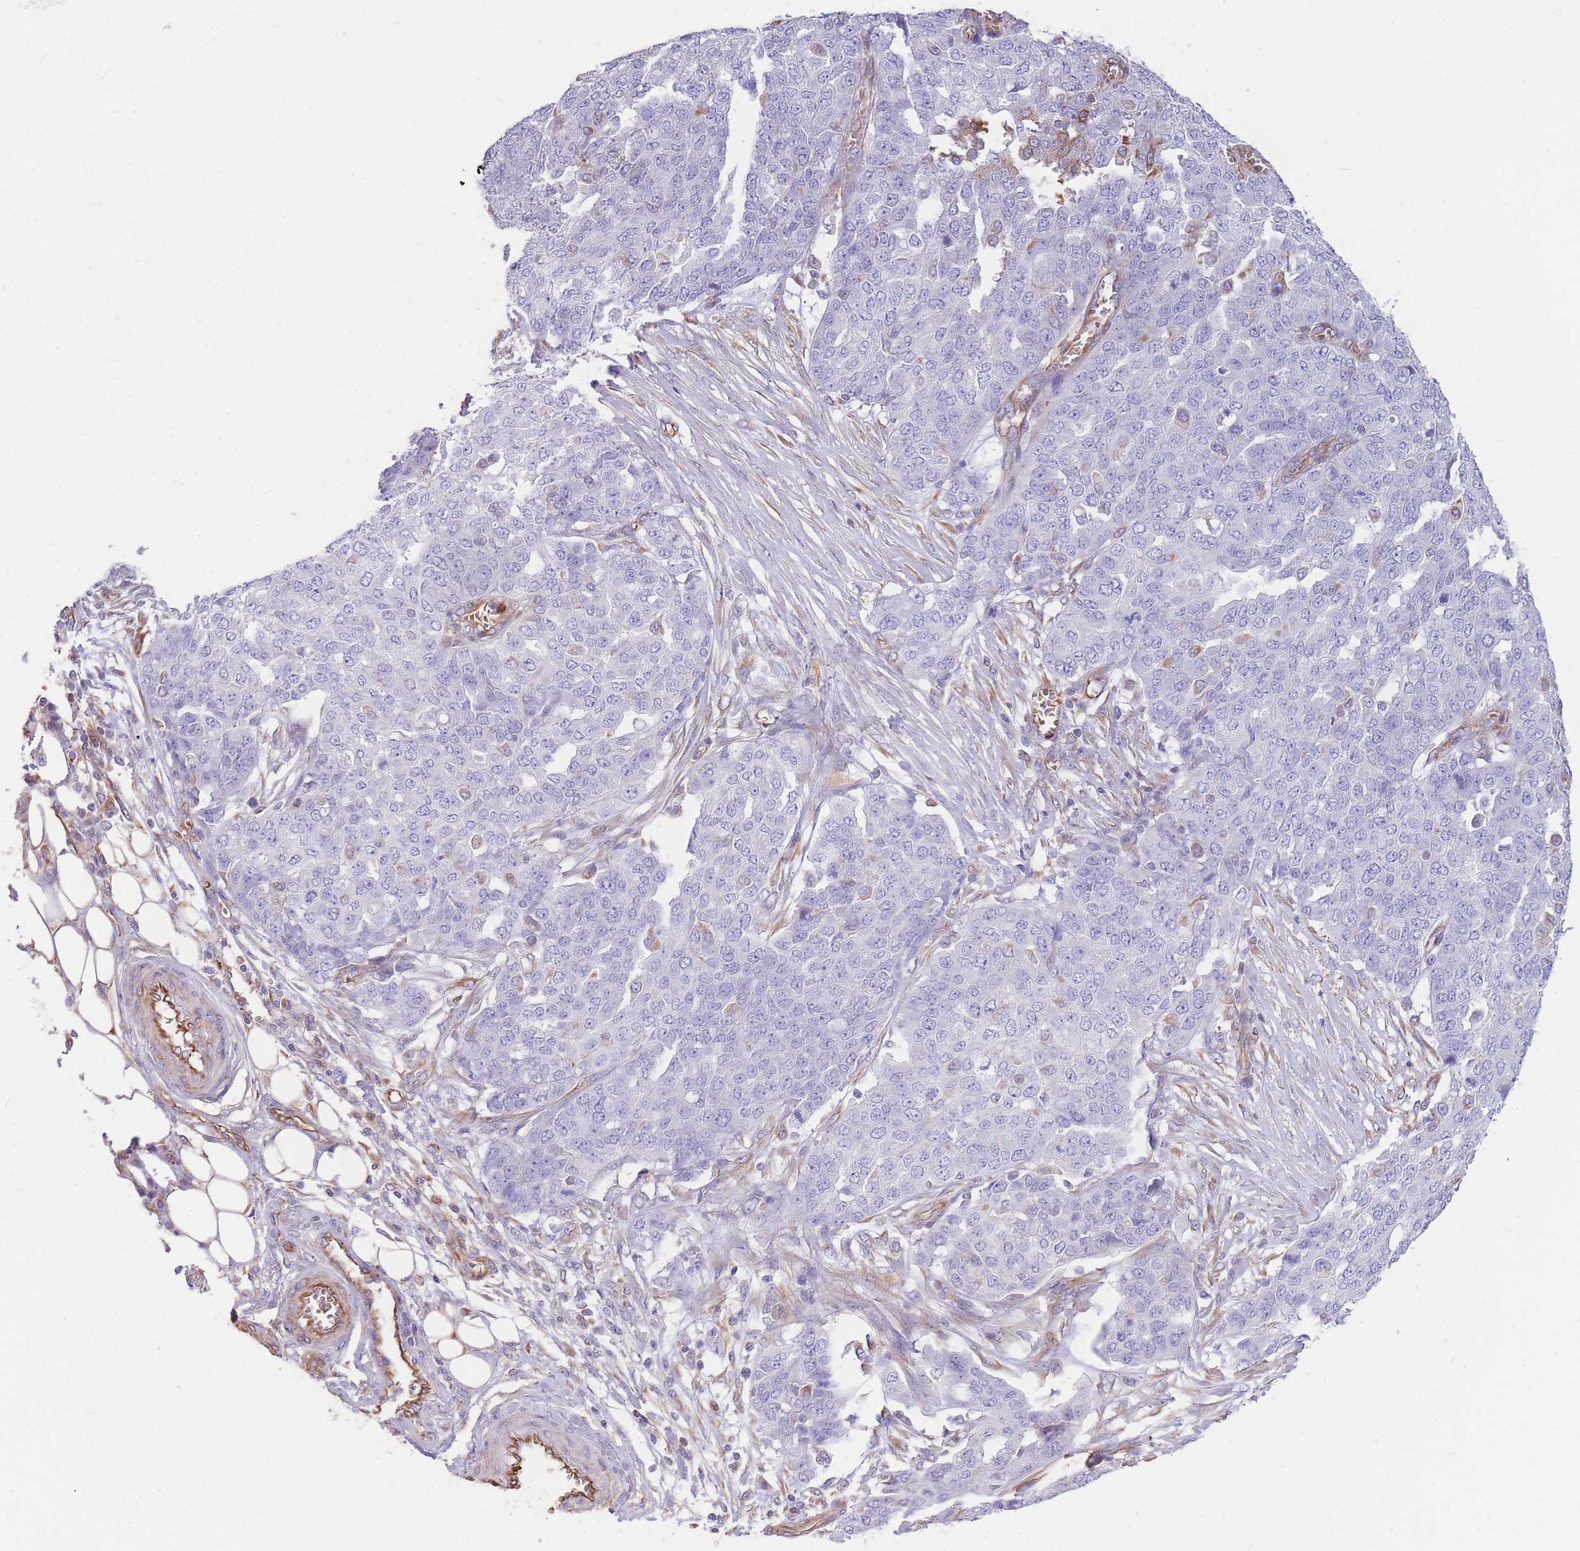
{"staining": {"intensity": "negative", "quantity": "none", "location": "none"}, "tissue": "ovarian cancer", "cell_type": "Tumor cells", "image_type": "cancer", "snomed": [{"axis": "morphology", "description": "Cystadenocarcinoma, serous, NOS"}, {"axis": "topography", "description": "Soft tissue"}, {"axis": "topography", "description": "Ovary"}], "caption": "A photomicrograph of human ovarian cancer is negative for staining in tumor cells.", "gene": "ANKRD53", "patient": {"sex": "female", "age": 57}}